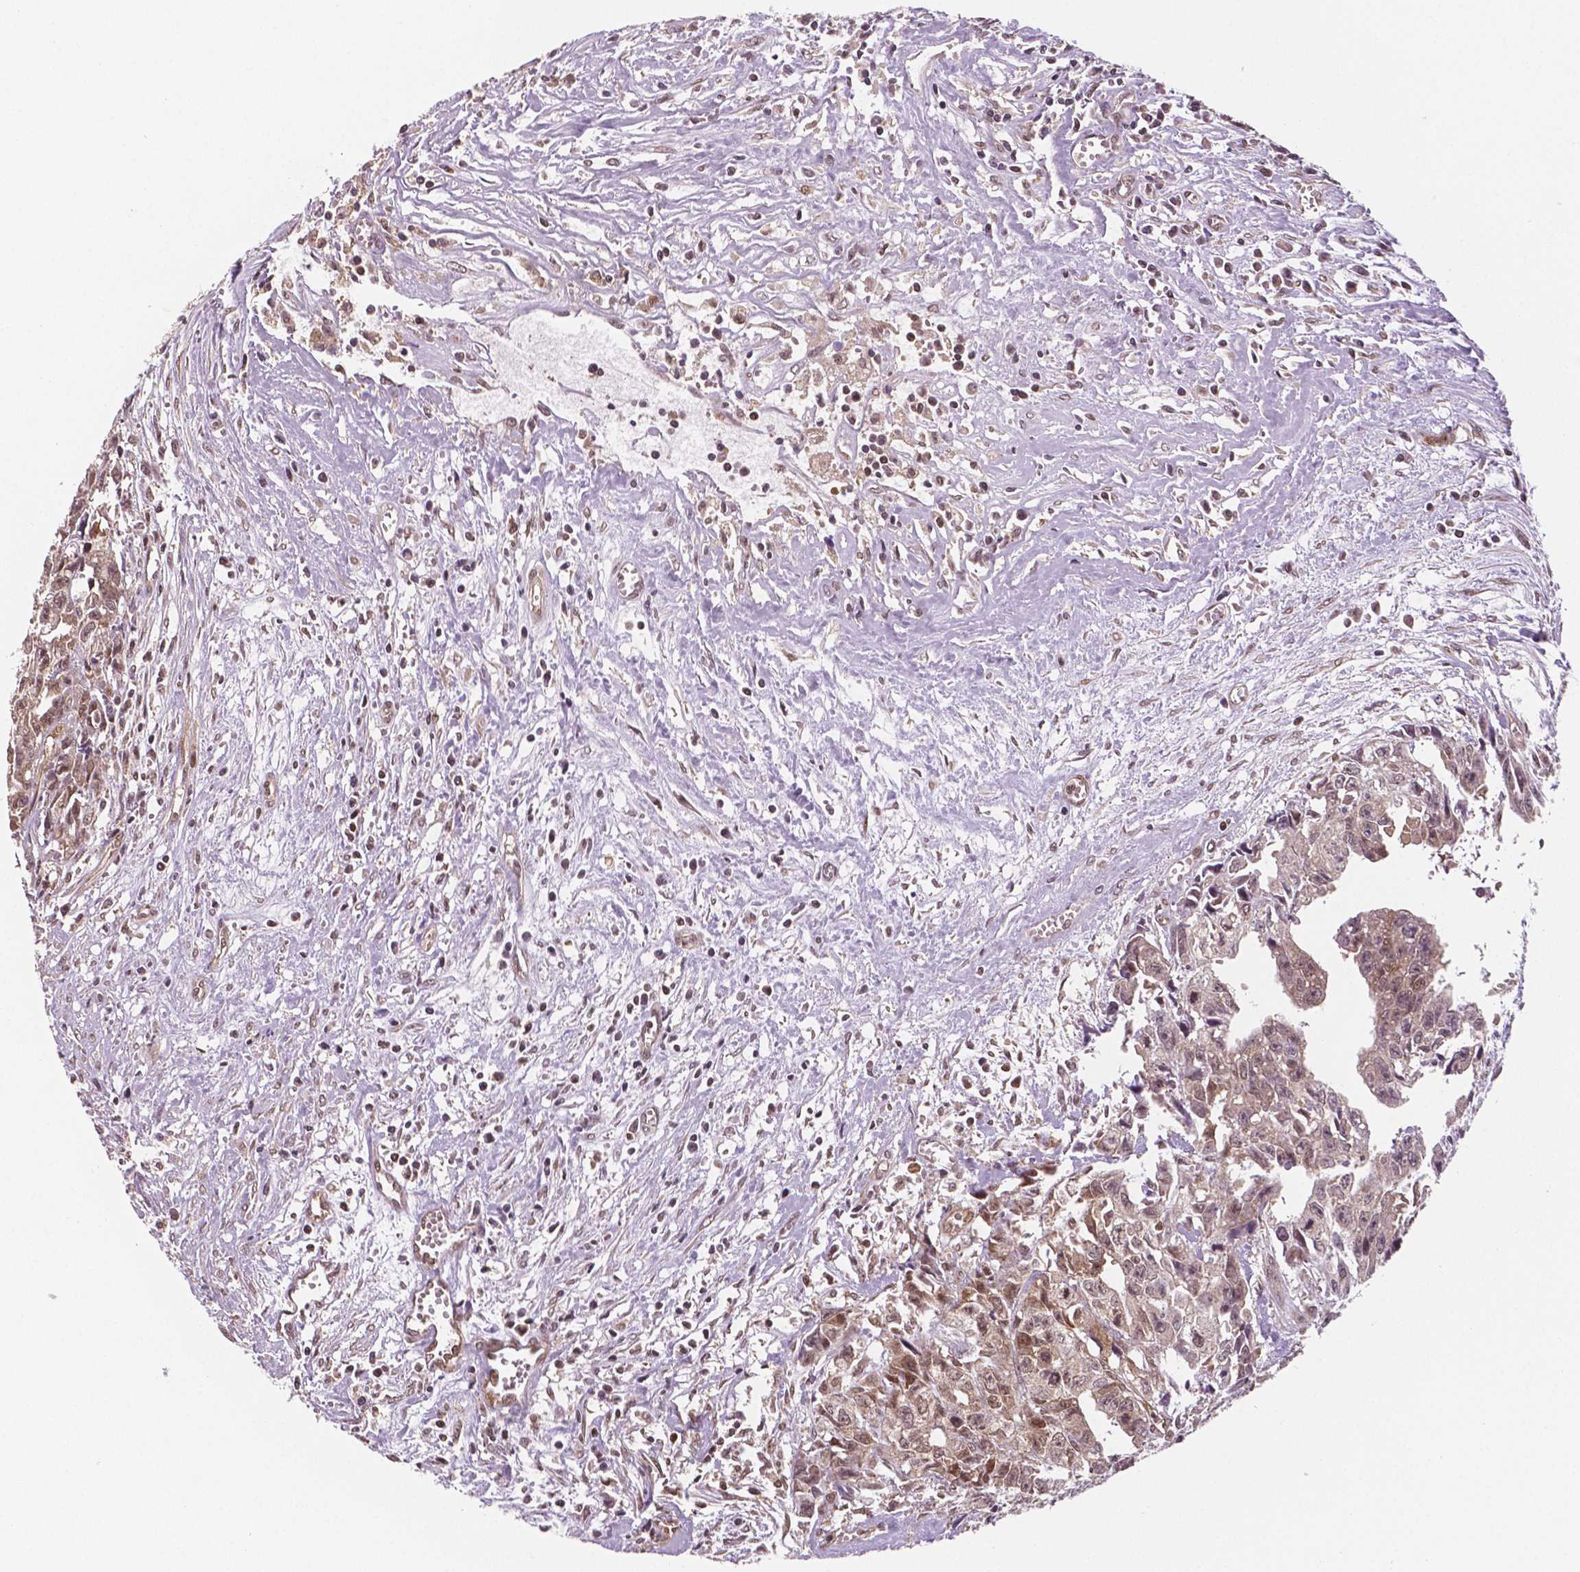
{"staining": {"intensity": "moderate", "quantity": ">75%", "location": "cytoplasmic/membranous,nuclear"}, "tissue": "testis cancer", "cell_type": "Tumor cells", "image_type": "cancer", "snomed": [{"axis": "morphology", "description": "Carcinoma, Embryonal, NOS"}, {"axis": "morphology", "description": "Teratoma, malignant, NOS"}, {"axis": "topography", "description": "Testis"}], "caption": "Human testis cancer (malignant teratoma) stained with a brown dye shows moderate cytoplasmic/membranous and nuclear positive staining in about >75% of tumor cells.", "gene": "STAT3", "patient": {"sex": "male", "age": 24}}